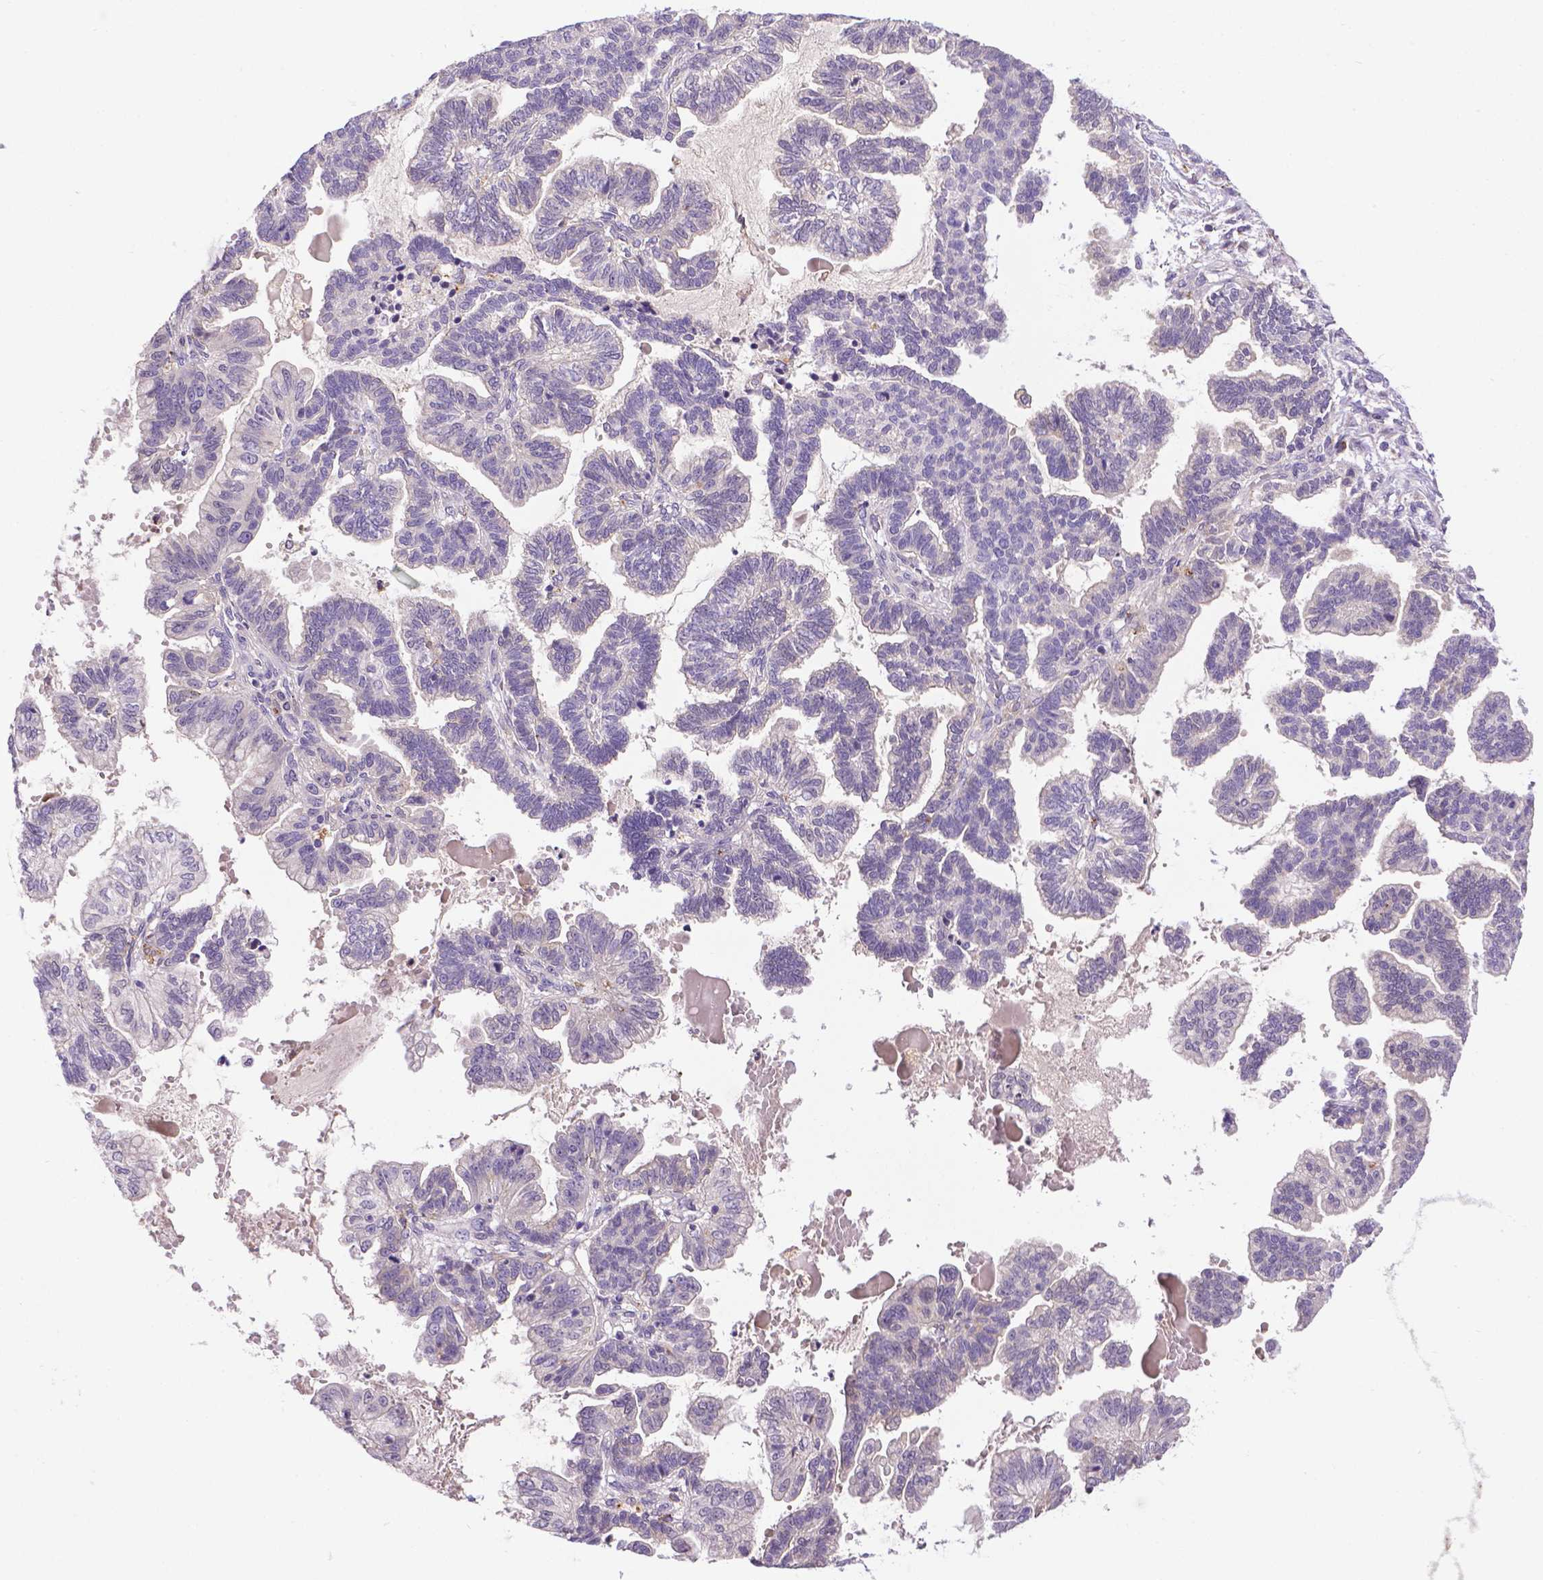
{"staining": {"intensity": "negative", "quantity": "none", "location": "none"}, "tissue": "stomach cancer", "cell_type": "Tumor cells", "image_type": "cancer", "snomed": [{"axis": "morphology", "description": "Adenocarcinoma, NOS"}, {"axis": "topography", "description": "Stomach"}], "caption": "Immunohistochemistry (IHC) histopathology image of human stomach cancer (adenocarcinoma) stained for a protein (brown), which exhibits no expression in tumor cells. (DAB immunohistochemistry (IHC), high magnification).", "gene": "TM4SF18", "patient": {"sex": "male", "age": 83}}